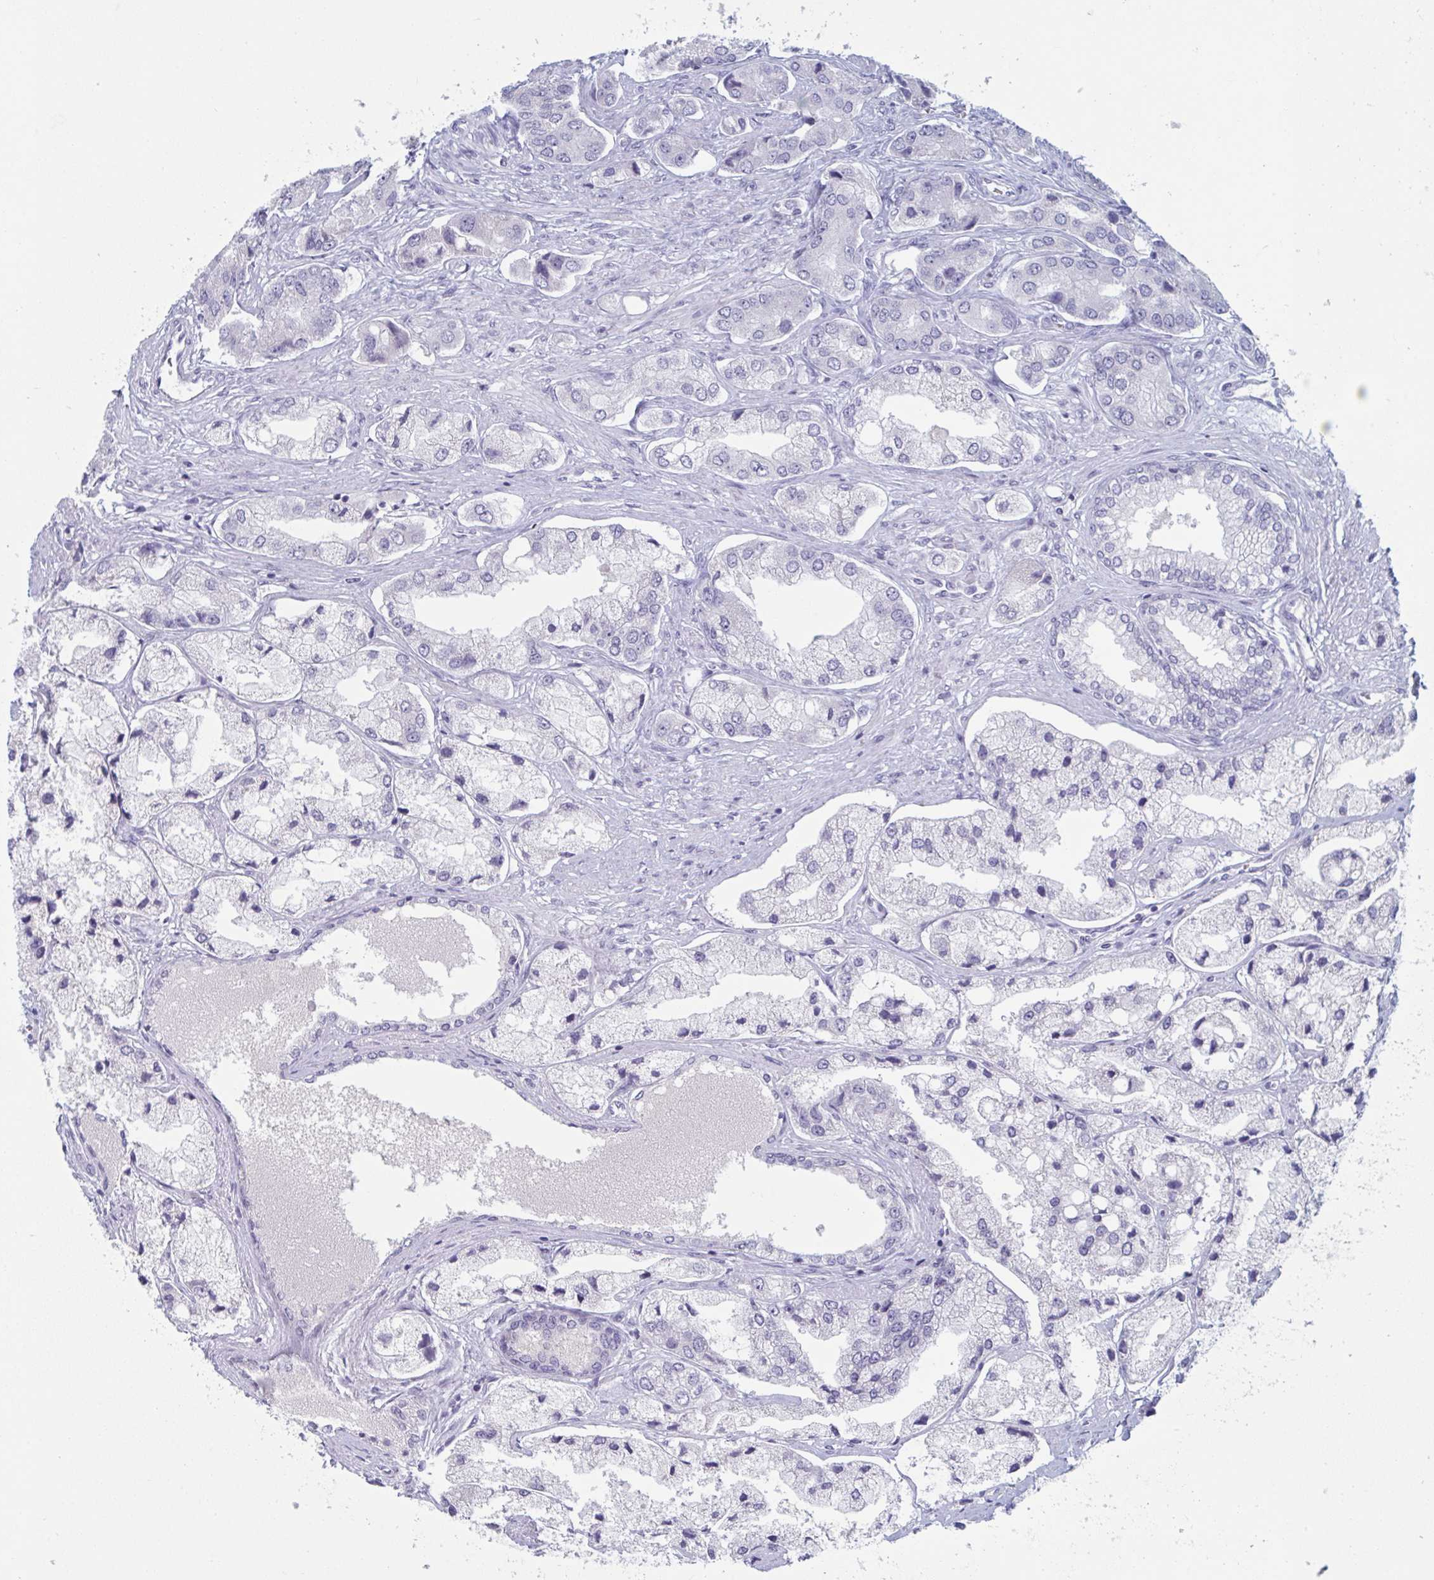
{"staining": {"intensity": "negative", "quantity": "none", "location": "none"}, "tissue": "prostate cancer", "cell_type": "Tumor cells", "image_type": "cancer", "snomed": [{"axis": "morphology", "description": "Adenocarcinoma, Low grade"}, {"axis": "topography", "description": "Prostate"}], "caption": "Immunohistochemistry of prostate low-grade adenocarcinoma shows no expression in tumor cells.", "gene": "NDUFC2", "patient": {"sex": "male", "age": 69}}